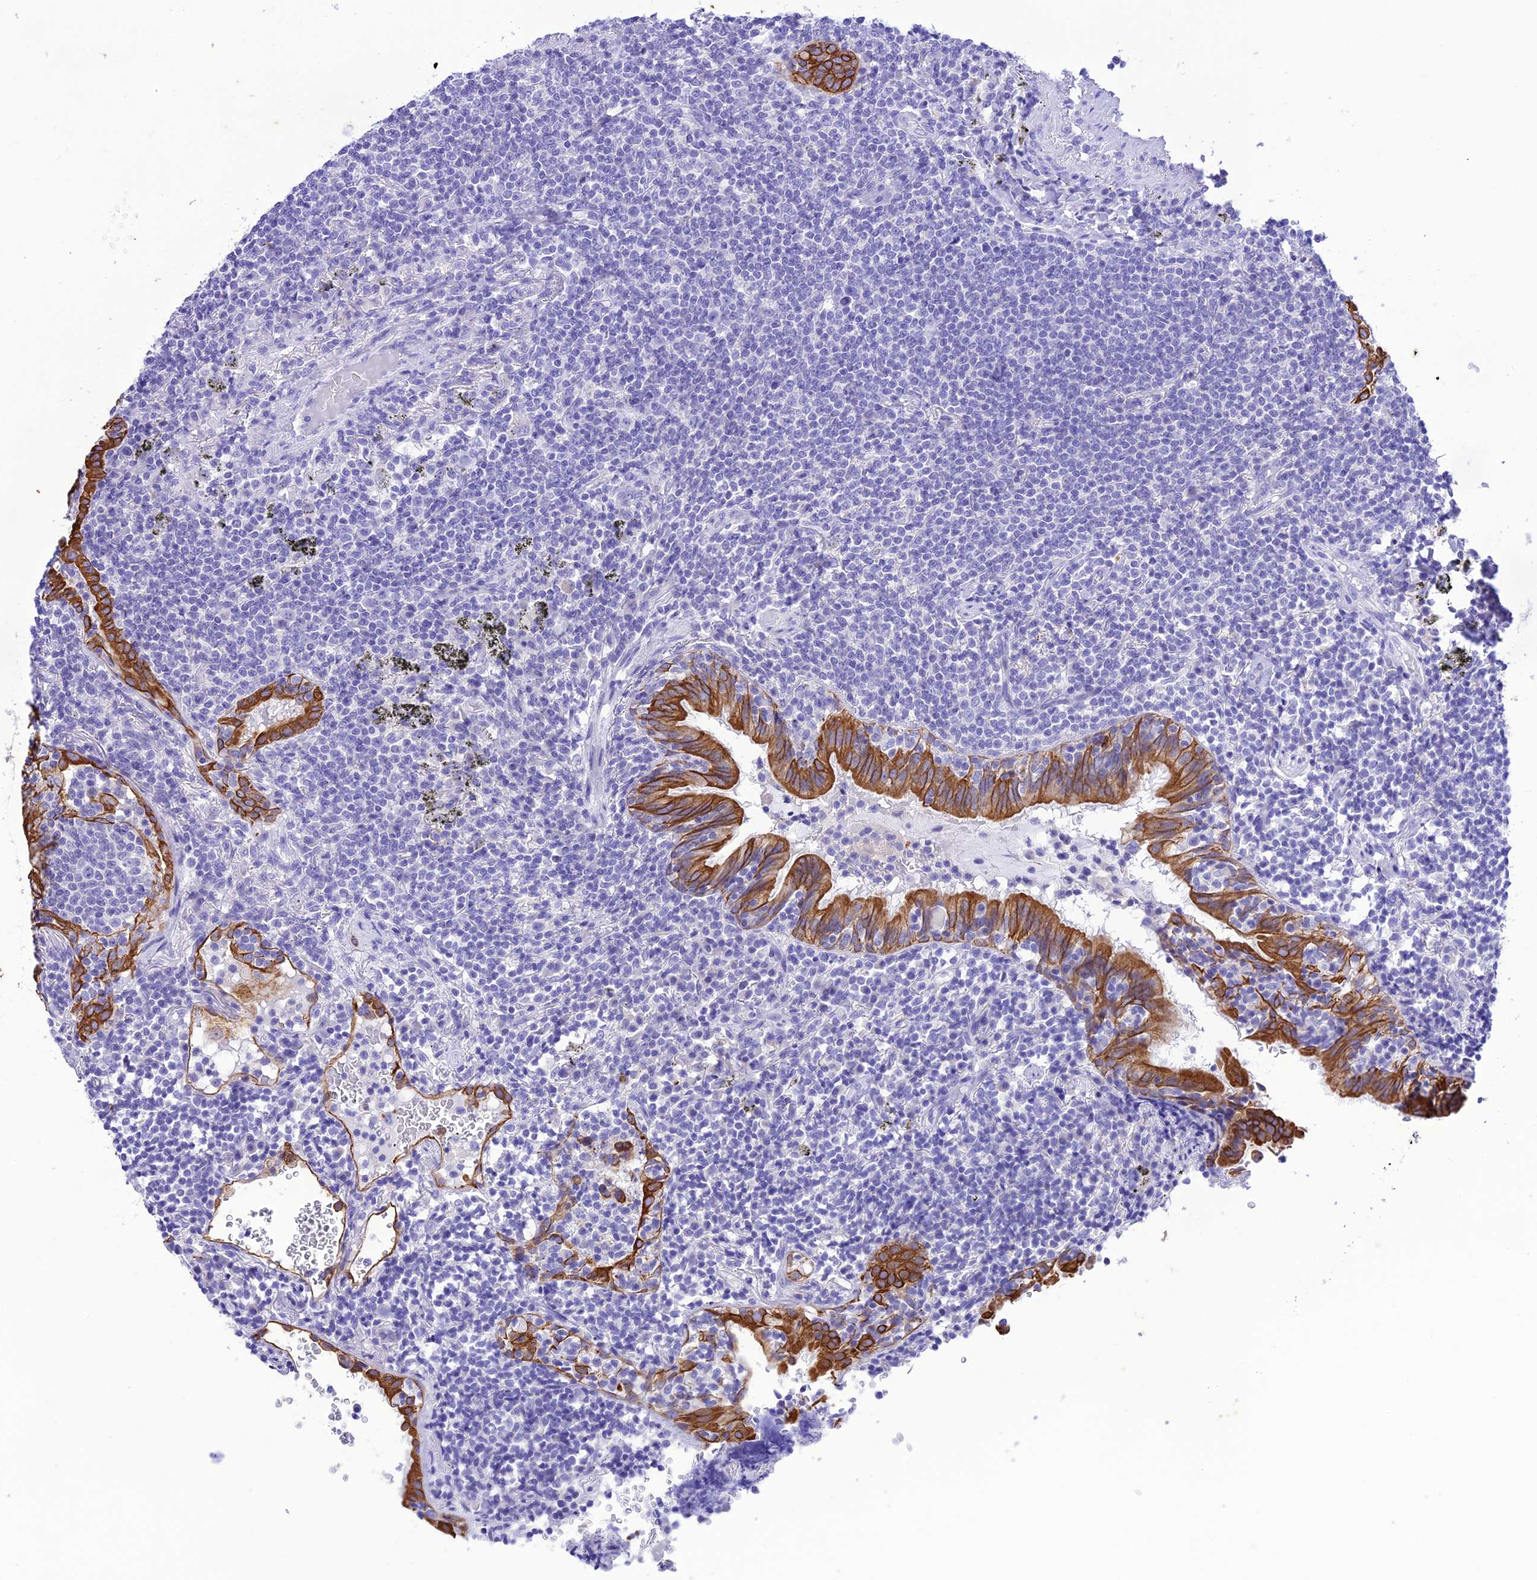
{"staining": {"intensity": "negative", "quantity": "none", "location": "none"}, "tissue": "lymphoma", "cell_type": "Tumor cells", "image_type": "cancer", "snomed": [{"axis": "morphology", "description": "Malignant lymphoma, non-Hodgkin's type, Low grade"}, {"axis": "topography", "description": "Lung"}], "caption": "There is no significant positivity in tumor cells of lymphoma. (DAB (3,3'-diaminobenzidine) IHC with hematoxylin counter stain).", "gene": "VPS52", "patient": {"sex": "female", "age": 71}}